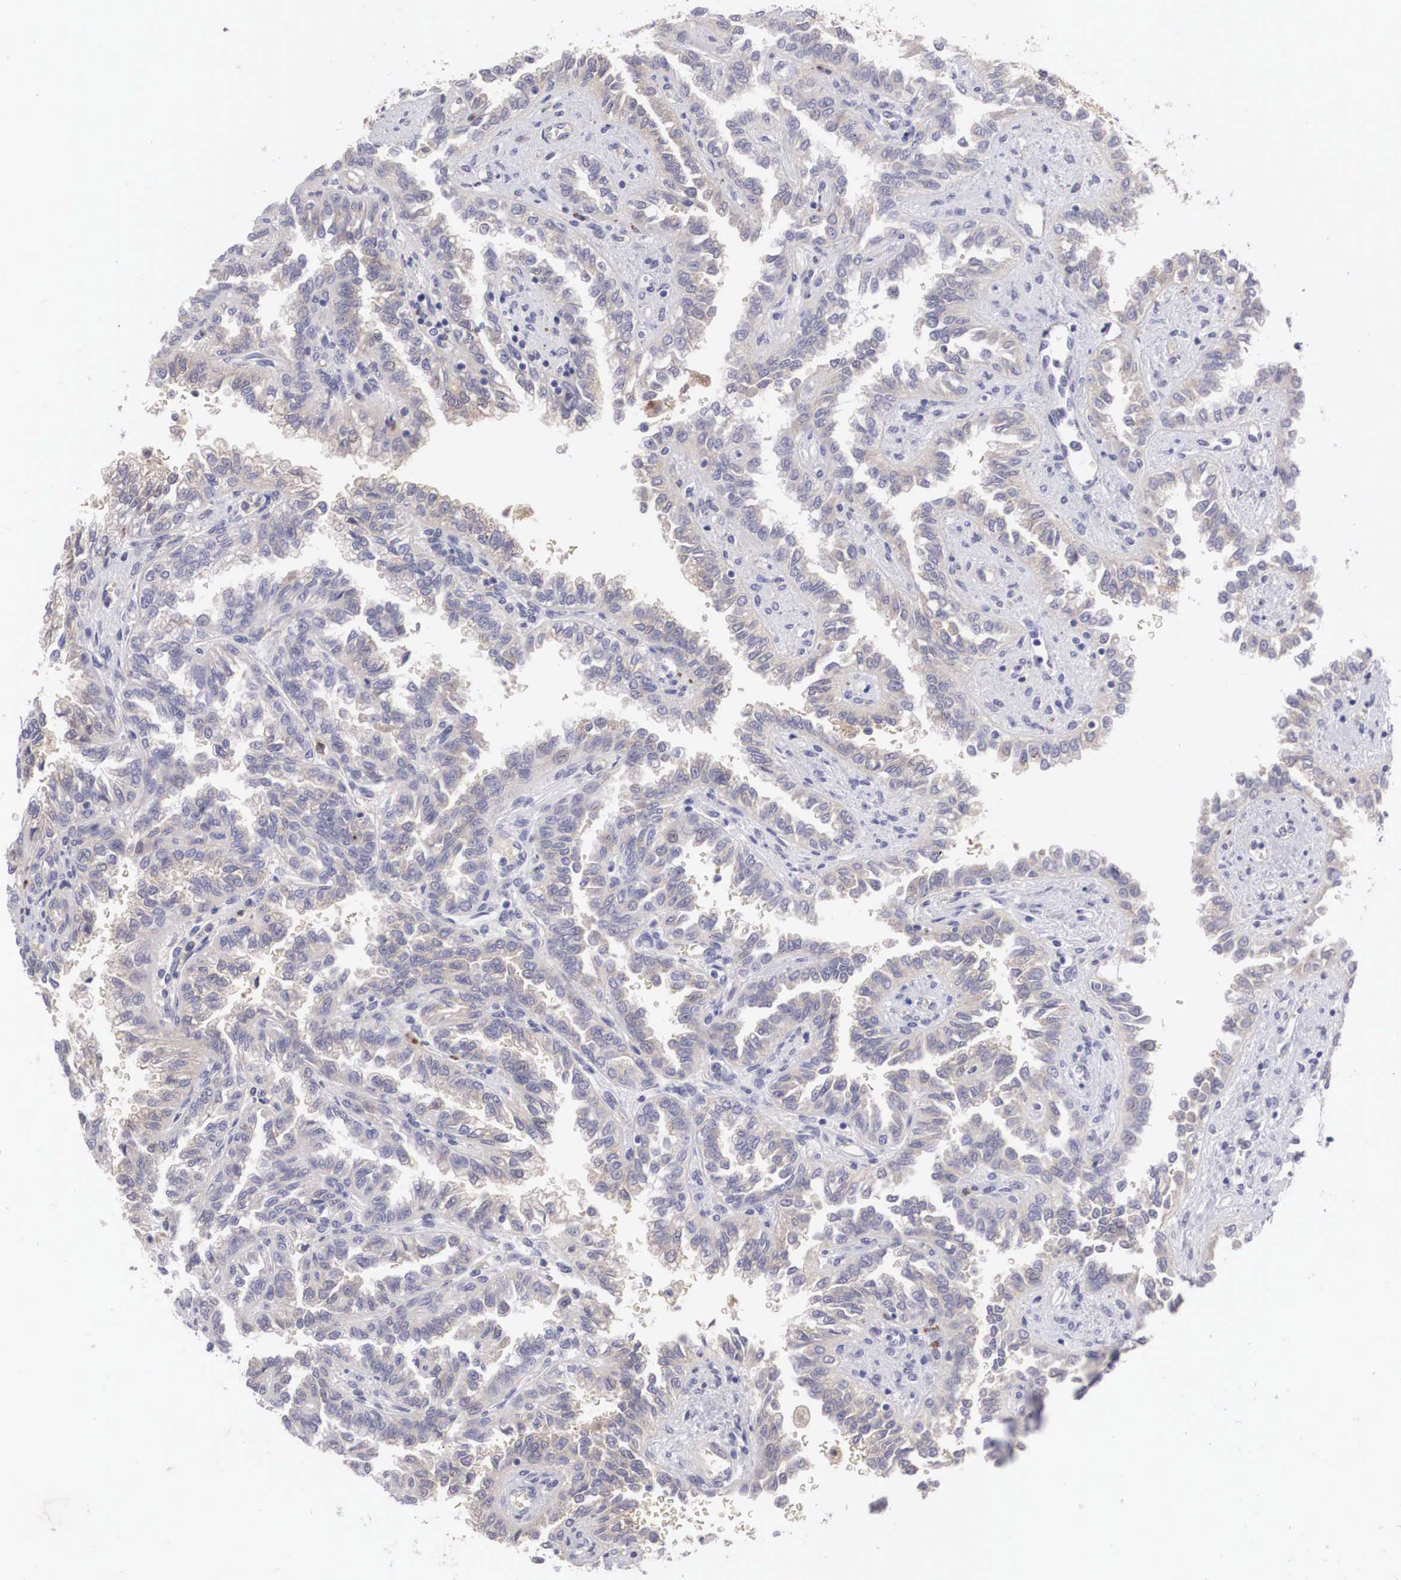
{"staining": {"intensity": "negative", "quantity": "none", "location": "none"}, "tissue": "renal cancer", "cell_type": "Tumor cells", "image_type": "cancer", "snomed": [{"axis": "morphology", "description": "Inflammation, NOS"}, {"axis": "morphology", "description": "Adenocarcinoma, NOS"}, {"axis": "topography", "description": "Kidney"}], "caption": "DAB (3,3'-diaminobenzidine) immunohistochemical staining of renal cancer demonstrates no significant staining in tumor cells.", "gene": "ABHD4", "patient": {"sex": "male", "age": 68}}